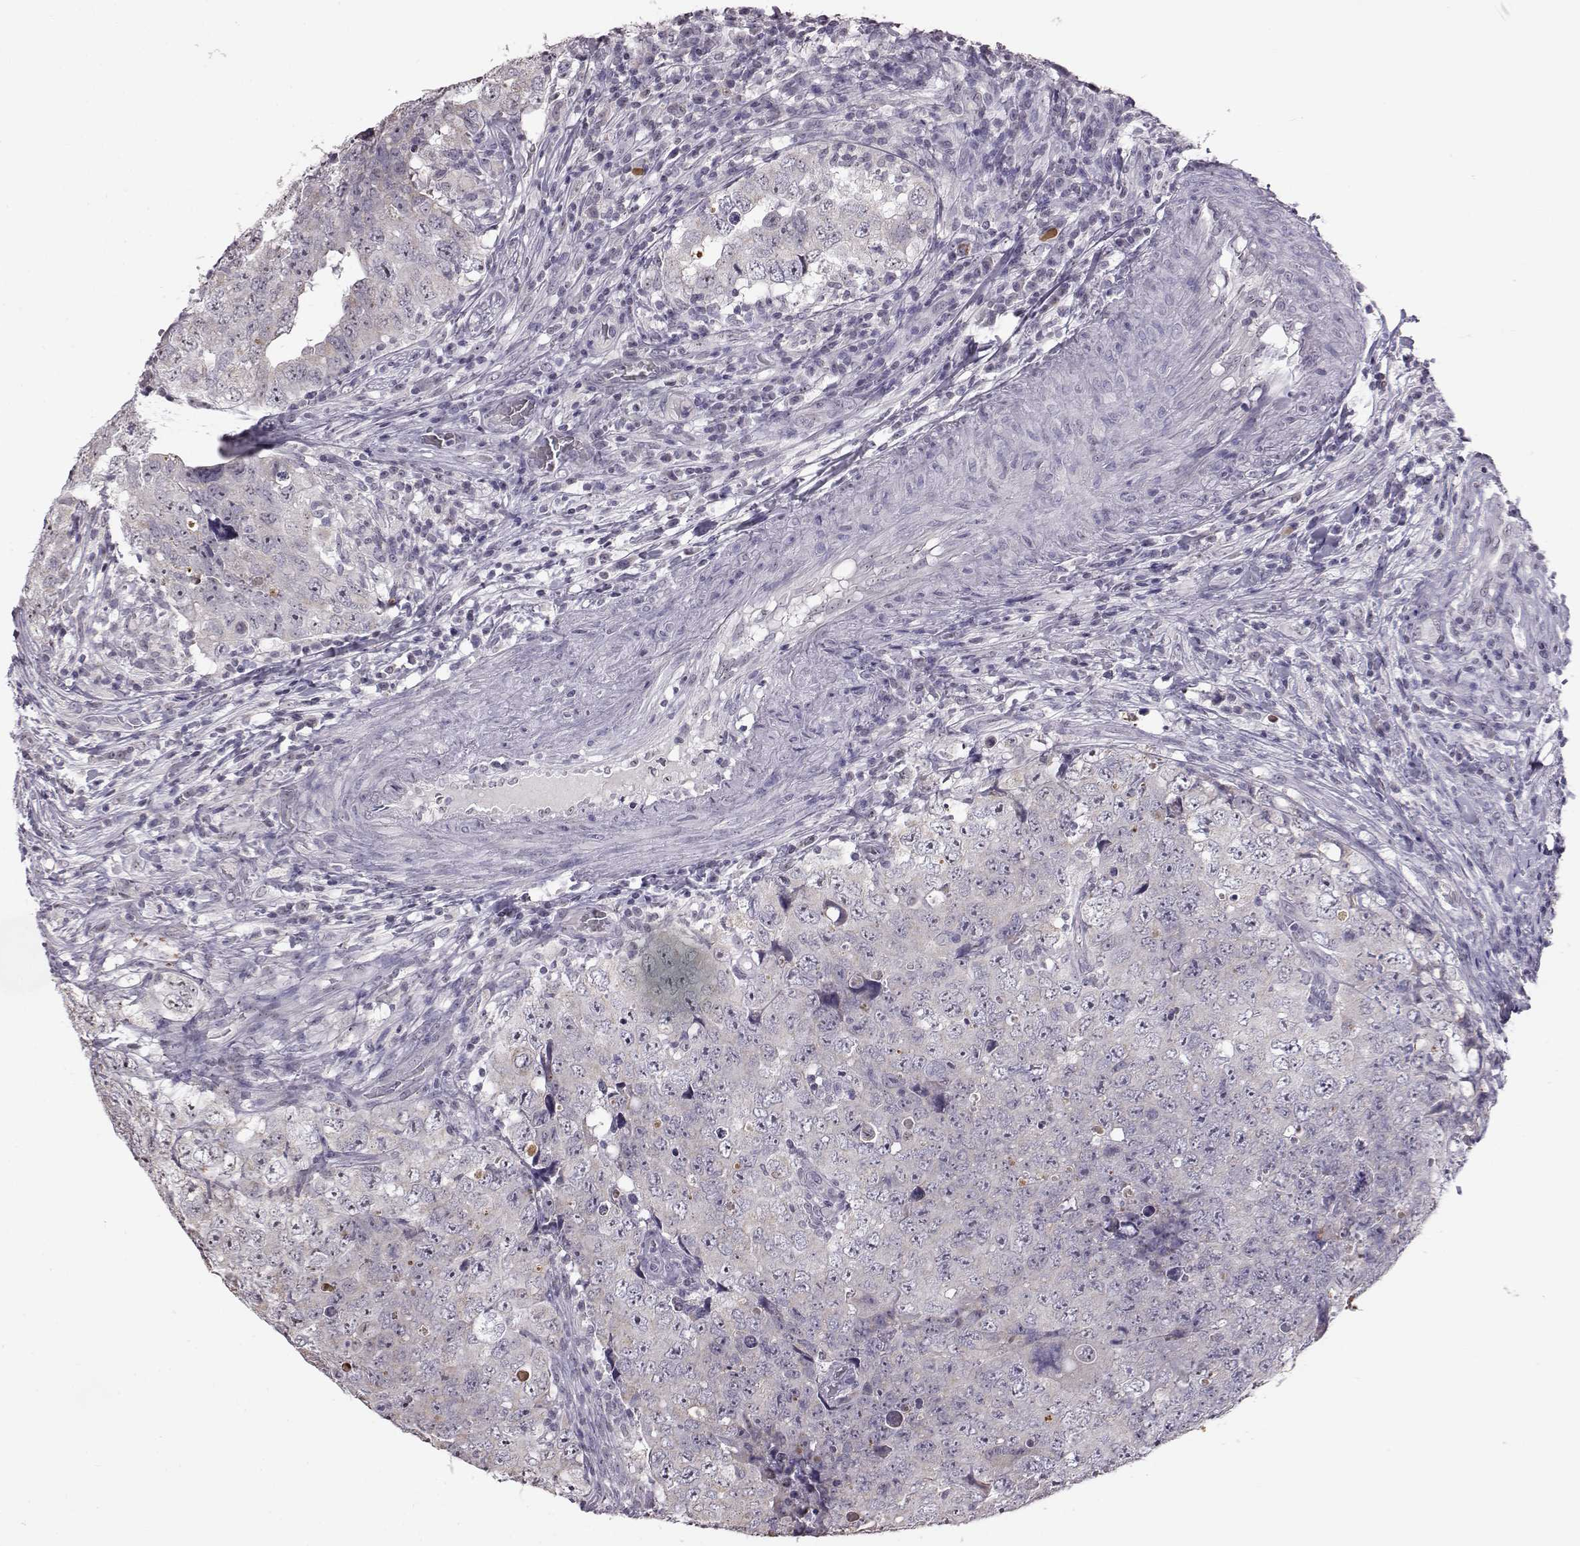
{"staining": {"intensity": "negative", "quantity": "none", "location": "none"}, "tissue": "testis cancer", "cell_type": "Tumor cells", "image_type": "cancer", "snomed": [{"axis": "morphology", "description": "Seminoma, NOS"}, {"axis": "topography", "description": "Testis"}], "caption": "Tumor cells are negative for protein expression in human testis cancer (seminoma).", "gene": "ALDH3A1", "patient": {"sex": "male", "age": 34}}